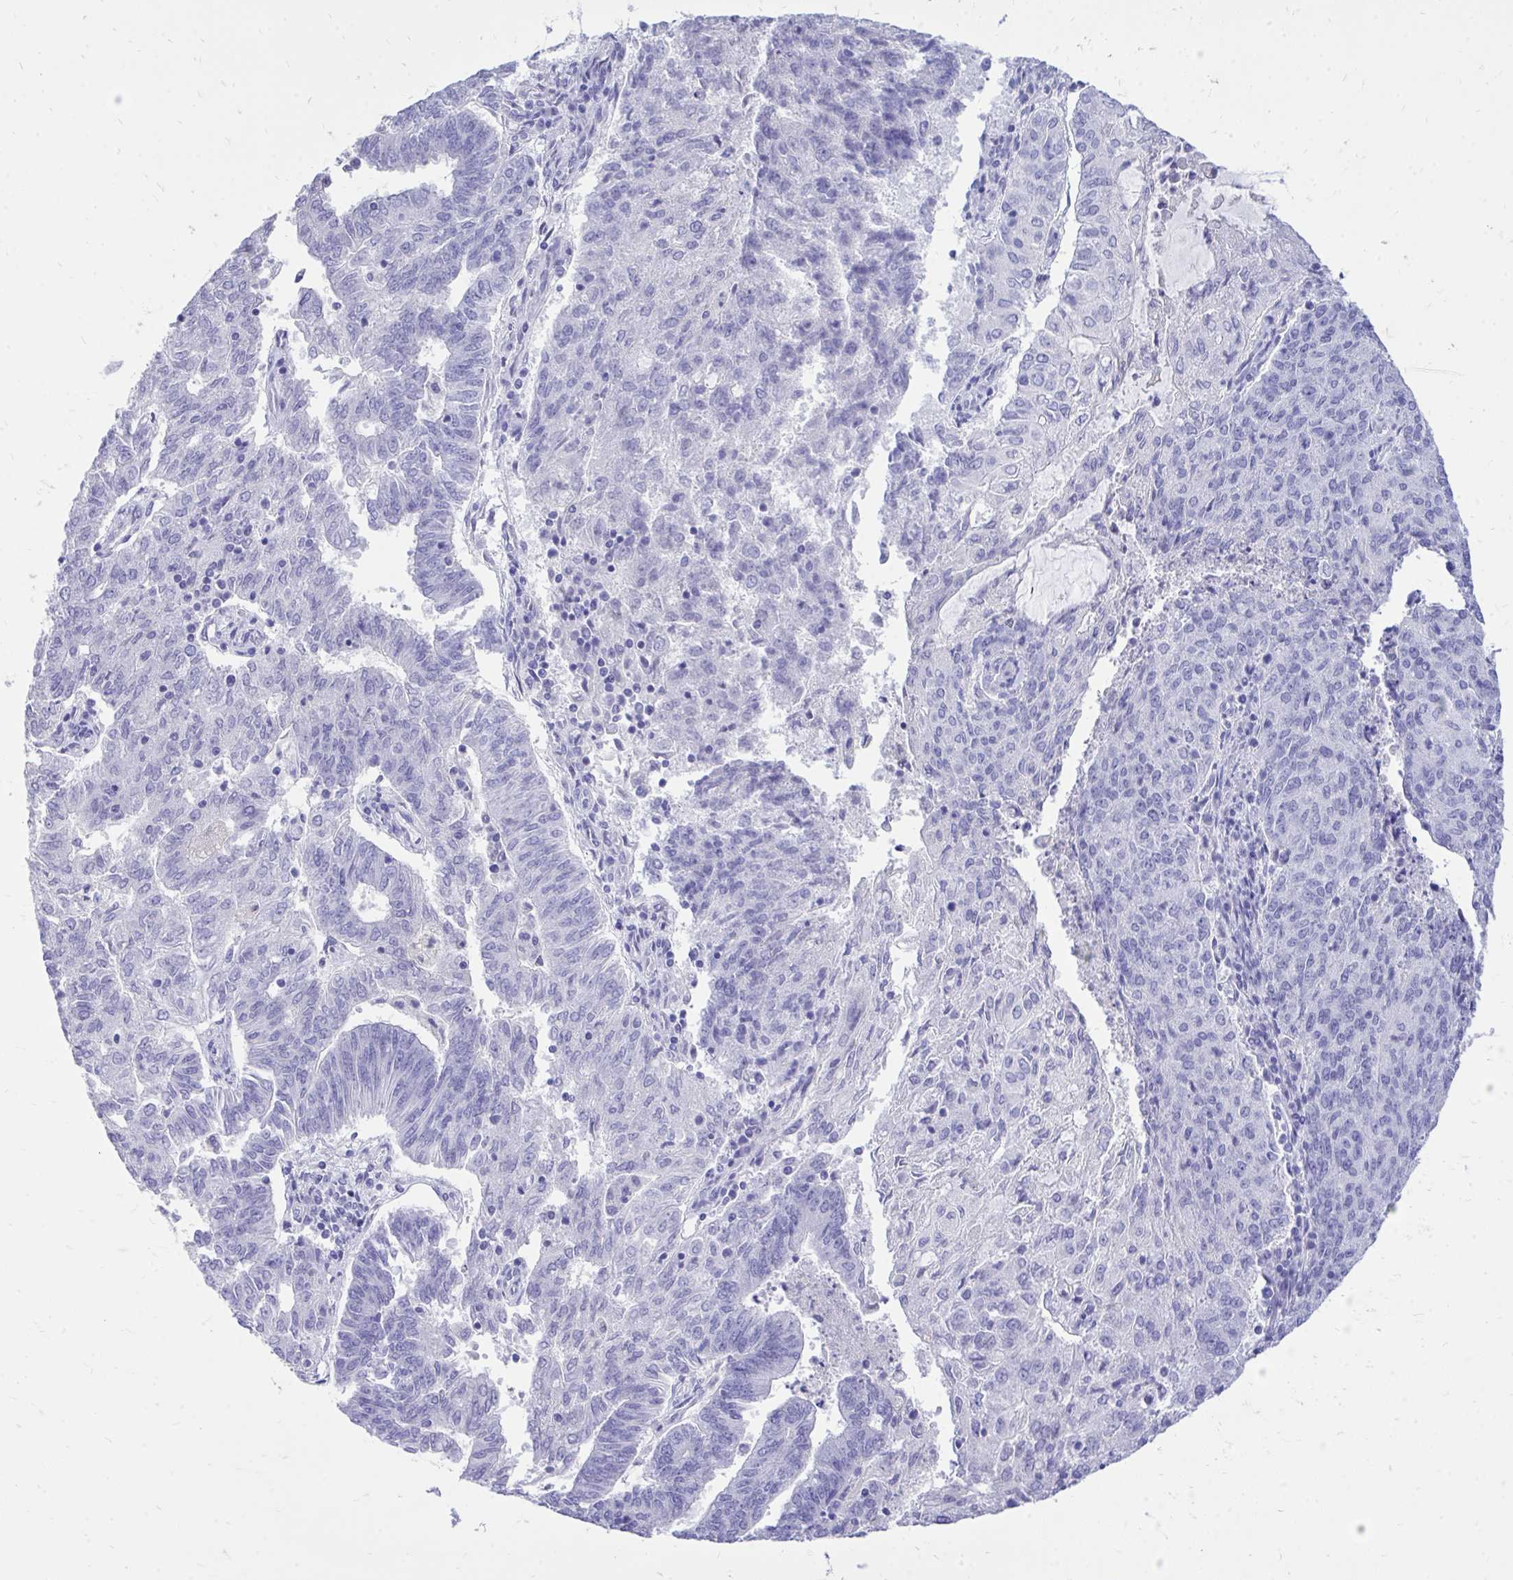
{"staining": {"intensity": "negative", "quantity": "none", "location": "none"}, "tissue": "endometrial cancer", "cell_type": "Tumor cells", "image_type": "cancer", "snomed": [{"axis": "morphology", "description": "Adenocarcinoma, NOS"}, {"axis": "topography", "description": "Endometrium"}], "caption": "A high-resolution histopathology image shows immunohistochemistry staining of endometrial adenocarcinoma, which shows no significant staining in tumor cells.", "gene": "MON1A", "patient": {"sex": "female", "age": 82}}